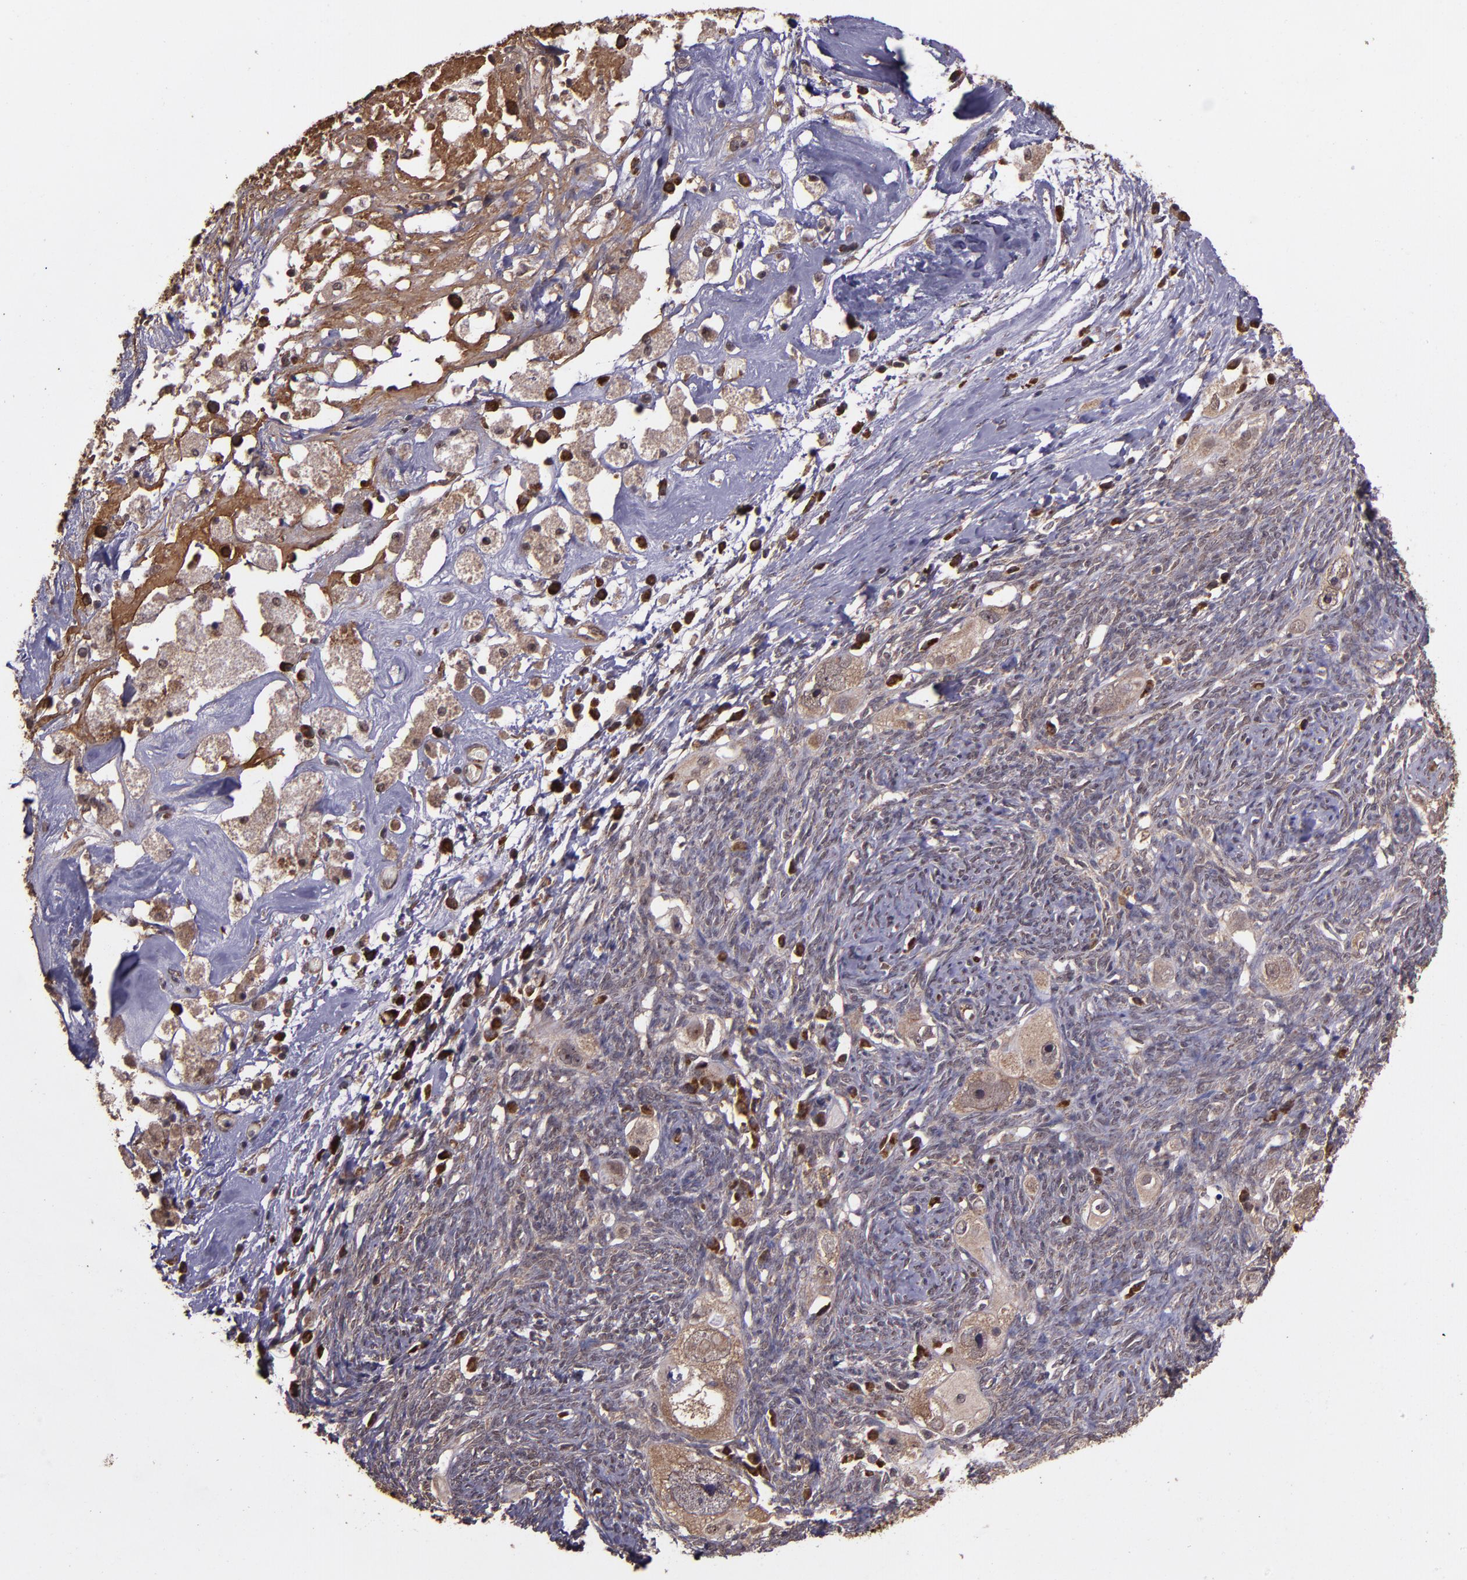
{"staining": {"intensity": "moderate", "quantity": ">75%", "location": "cytoplasmic/membranous"}, "tissue": "ovarian cancer", "cell_type": "Tumor cells", "image_type": "cancer", "snomed": [{"axis": "morphology", "description": "Normal tissue, NOS"}, {"axis": "morphology", "description": "Cystadenocarcinoma, serous, NOS"}, {"axis": "topography", "description": "Ovary"}], "caption": "Tumor cells exhibit moderate cytoplasmic/membranous positivity in approximately >75% of cells in ovarian cancer.", "gene": "USP51", "patient": {"sex": "female", "age": 62}}